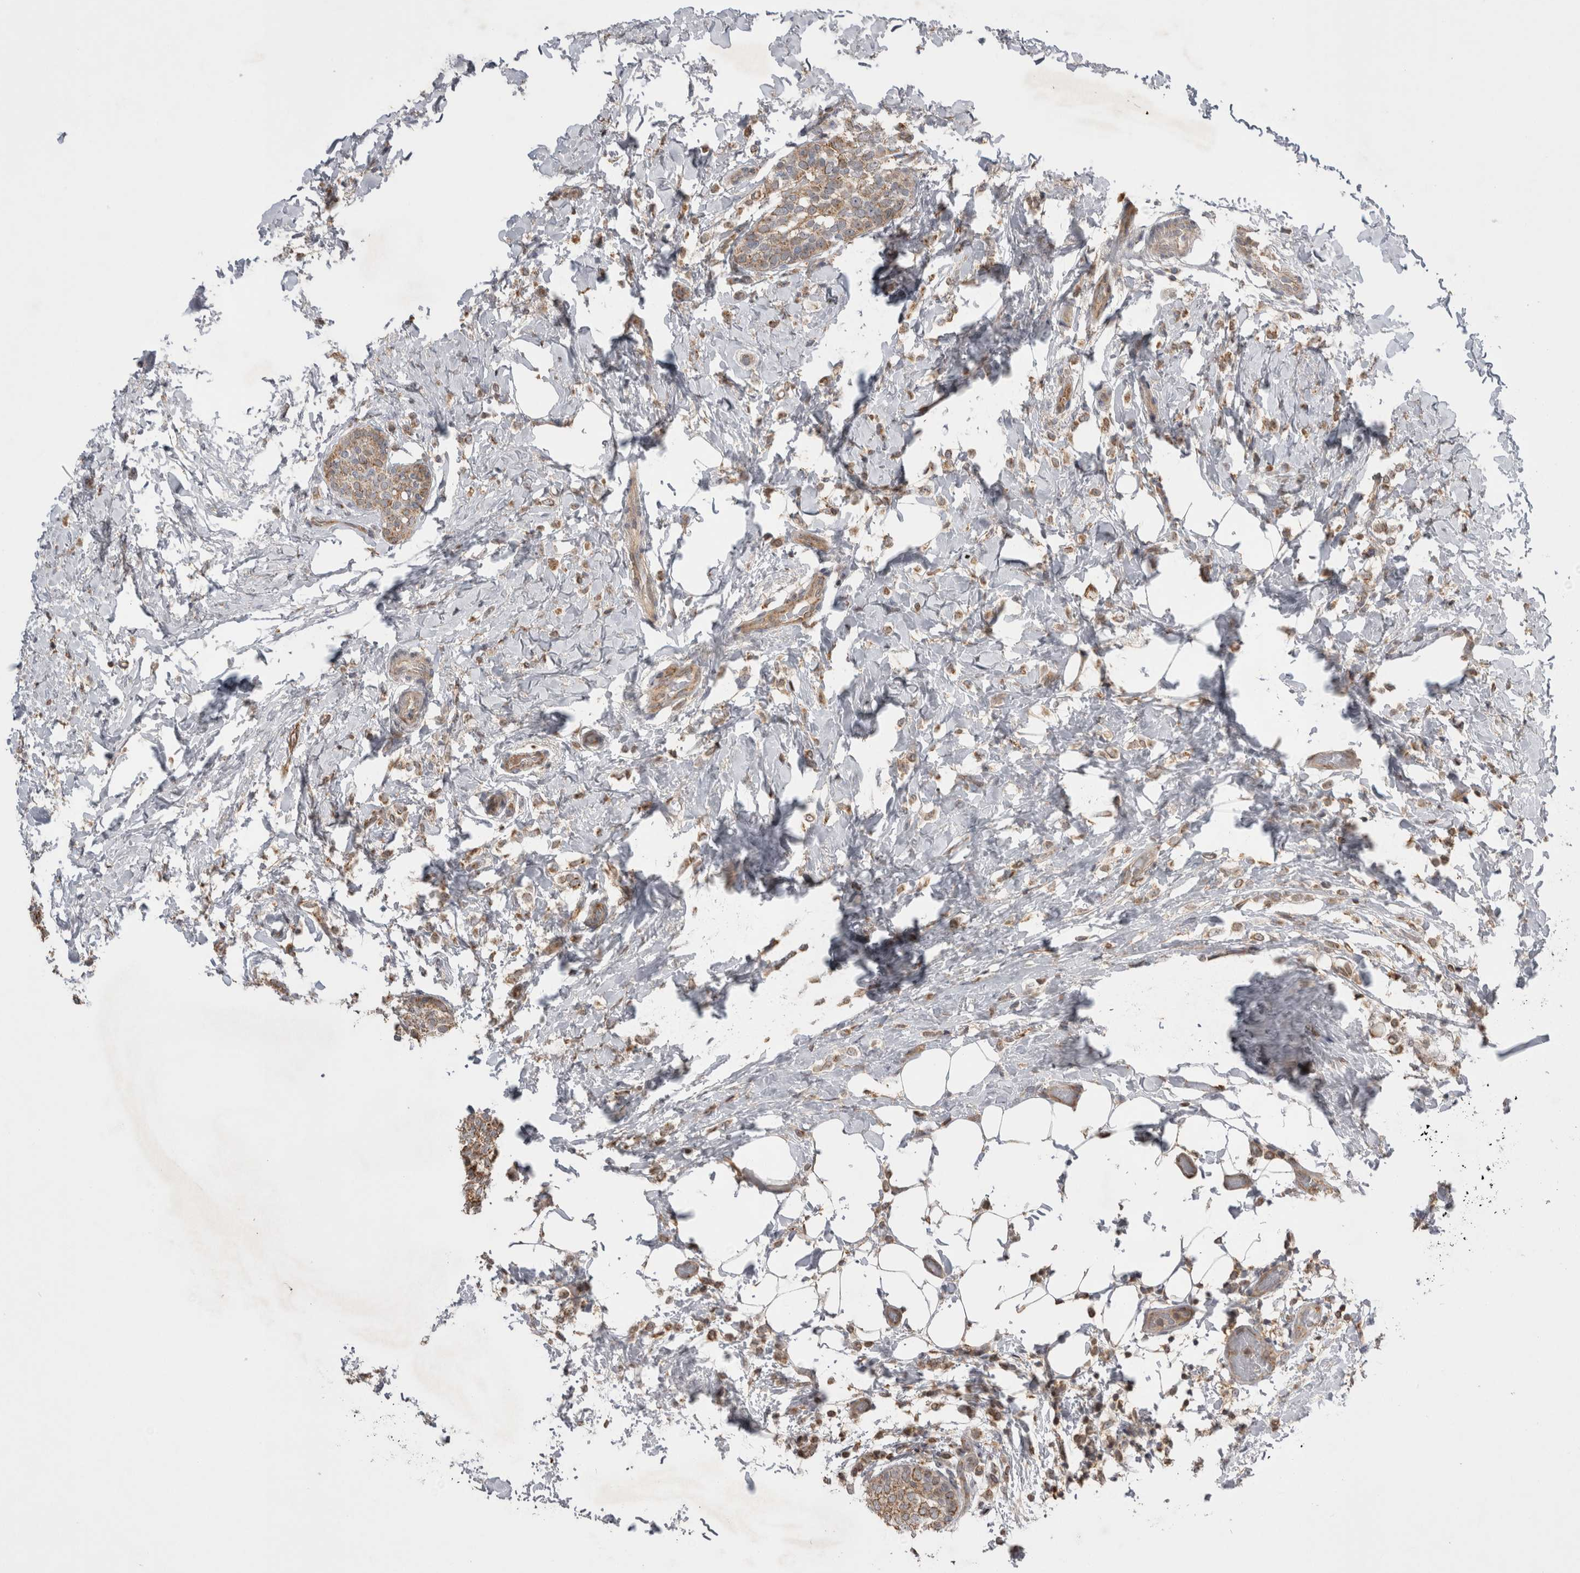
{"staining": {"intensity": "moderate", "quantity": ">75%", "location": "cytoplasmic/membranous"}, "tissue": "breast cancer", "cell_type": "Tumor cells", "image_type": "cancer", "snomed": [{"axis": "morphology", "description": "Lobular carcinoma"}, {"axis": "topography", "description": "Breast"}], "caption": "Immunohistochemical staining of lobular carcinoma (breast) shows medium levels of moderate cytoplasmic/membranous protein expression in approximately >75% of tumor cells.", "gene": "KCNIP1", "patient": {"sex": "female", "age": 50}}